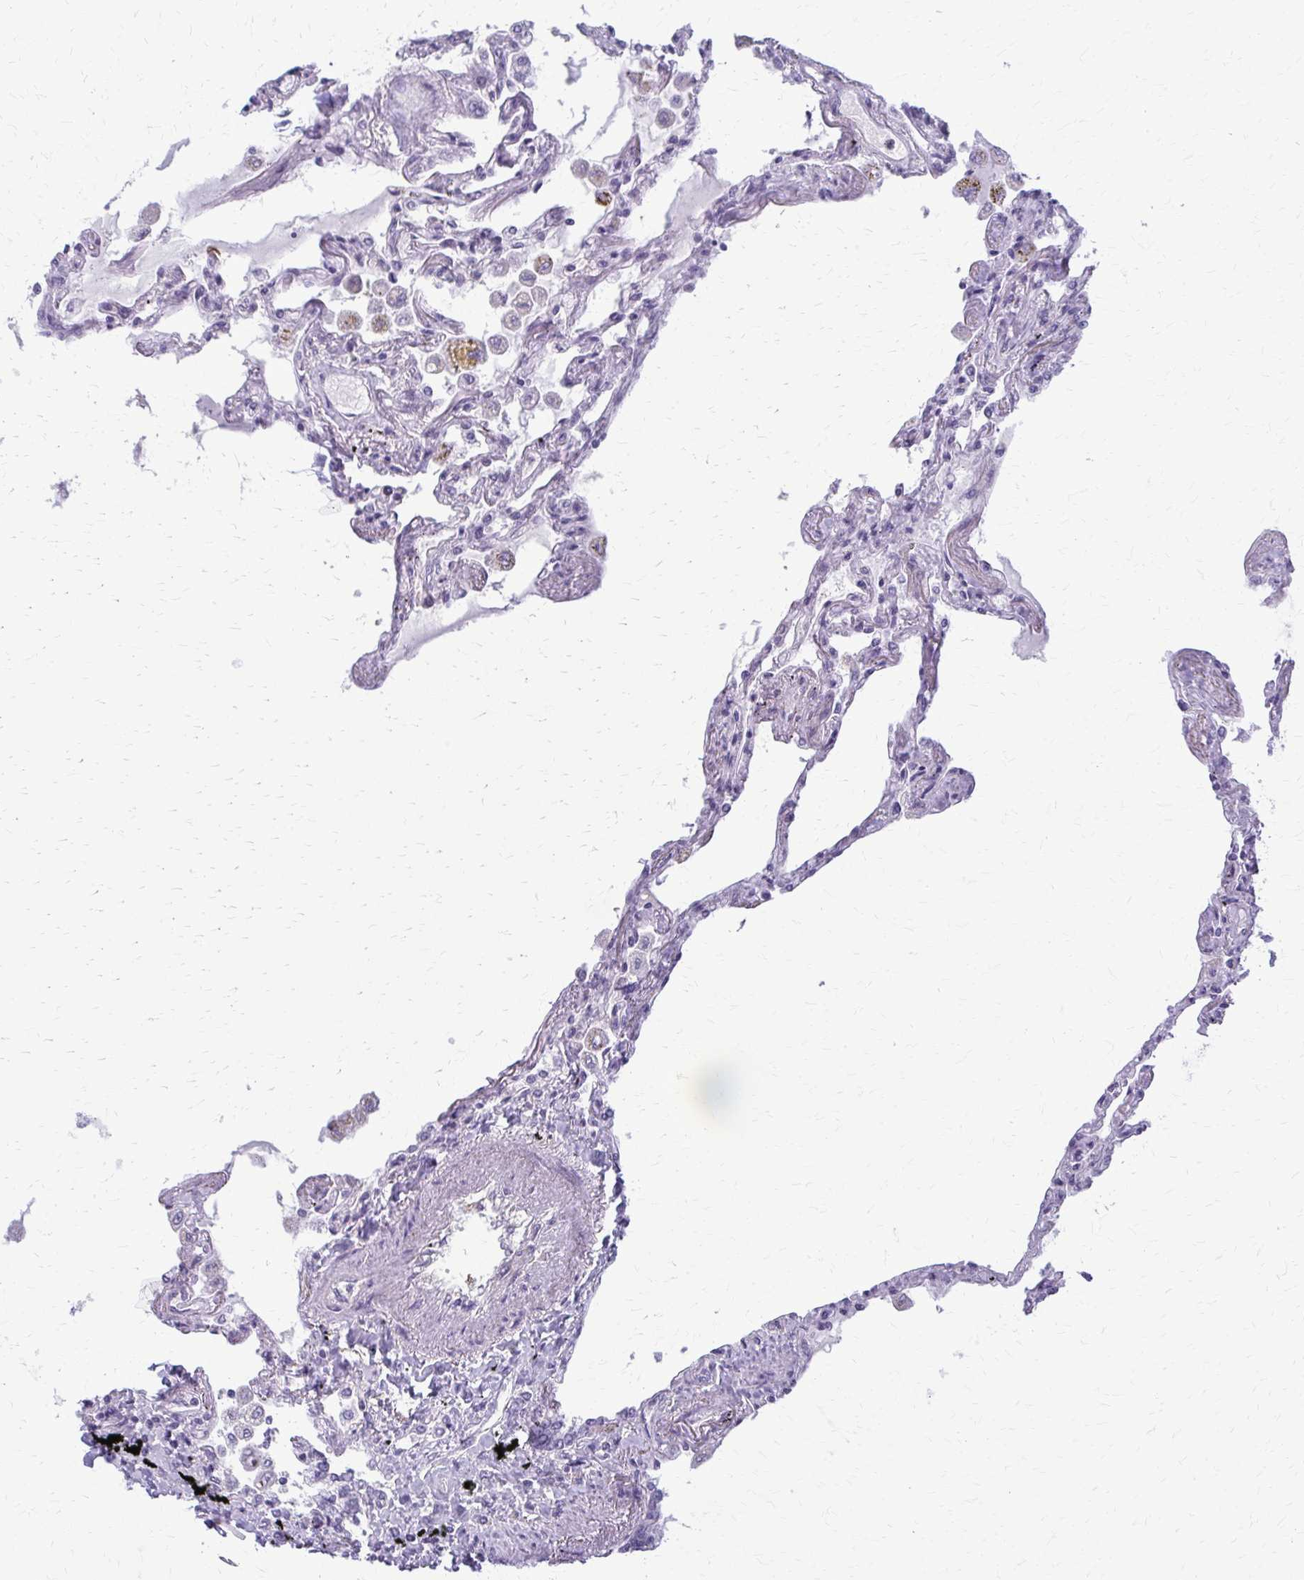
{"staining": {"intensity": "negative", "quantity": "none", "location": "none"}, "tissue": "lung", "cell_type": "Alveolar cells", "image_type": "normal", "snomed": [{"axis": "morphology", "description": "Normal tissue, NOS"}, {"axis": "morphology", "description": "Adenocarcinoma, NOS"}, {"axis": "topography", "description": "Cartilage tissue"}, {"axis": "topography", "description": "Lung"}], "caption": "Immunohistochemistry of normal lung shows no staining in alveolar cells. (Stains: DAB immunohistochemistry with hematoxylin counter stain, Microscopy: brightfield microscopy at high magnification).", "gene": "DEPP1", "patient": {"sex": "female", "age": 67}}